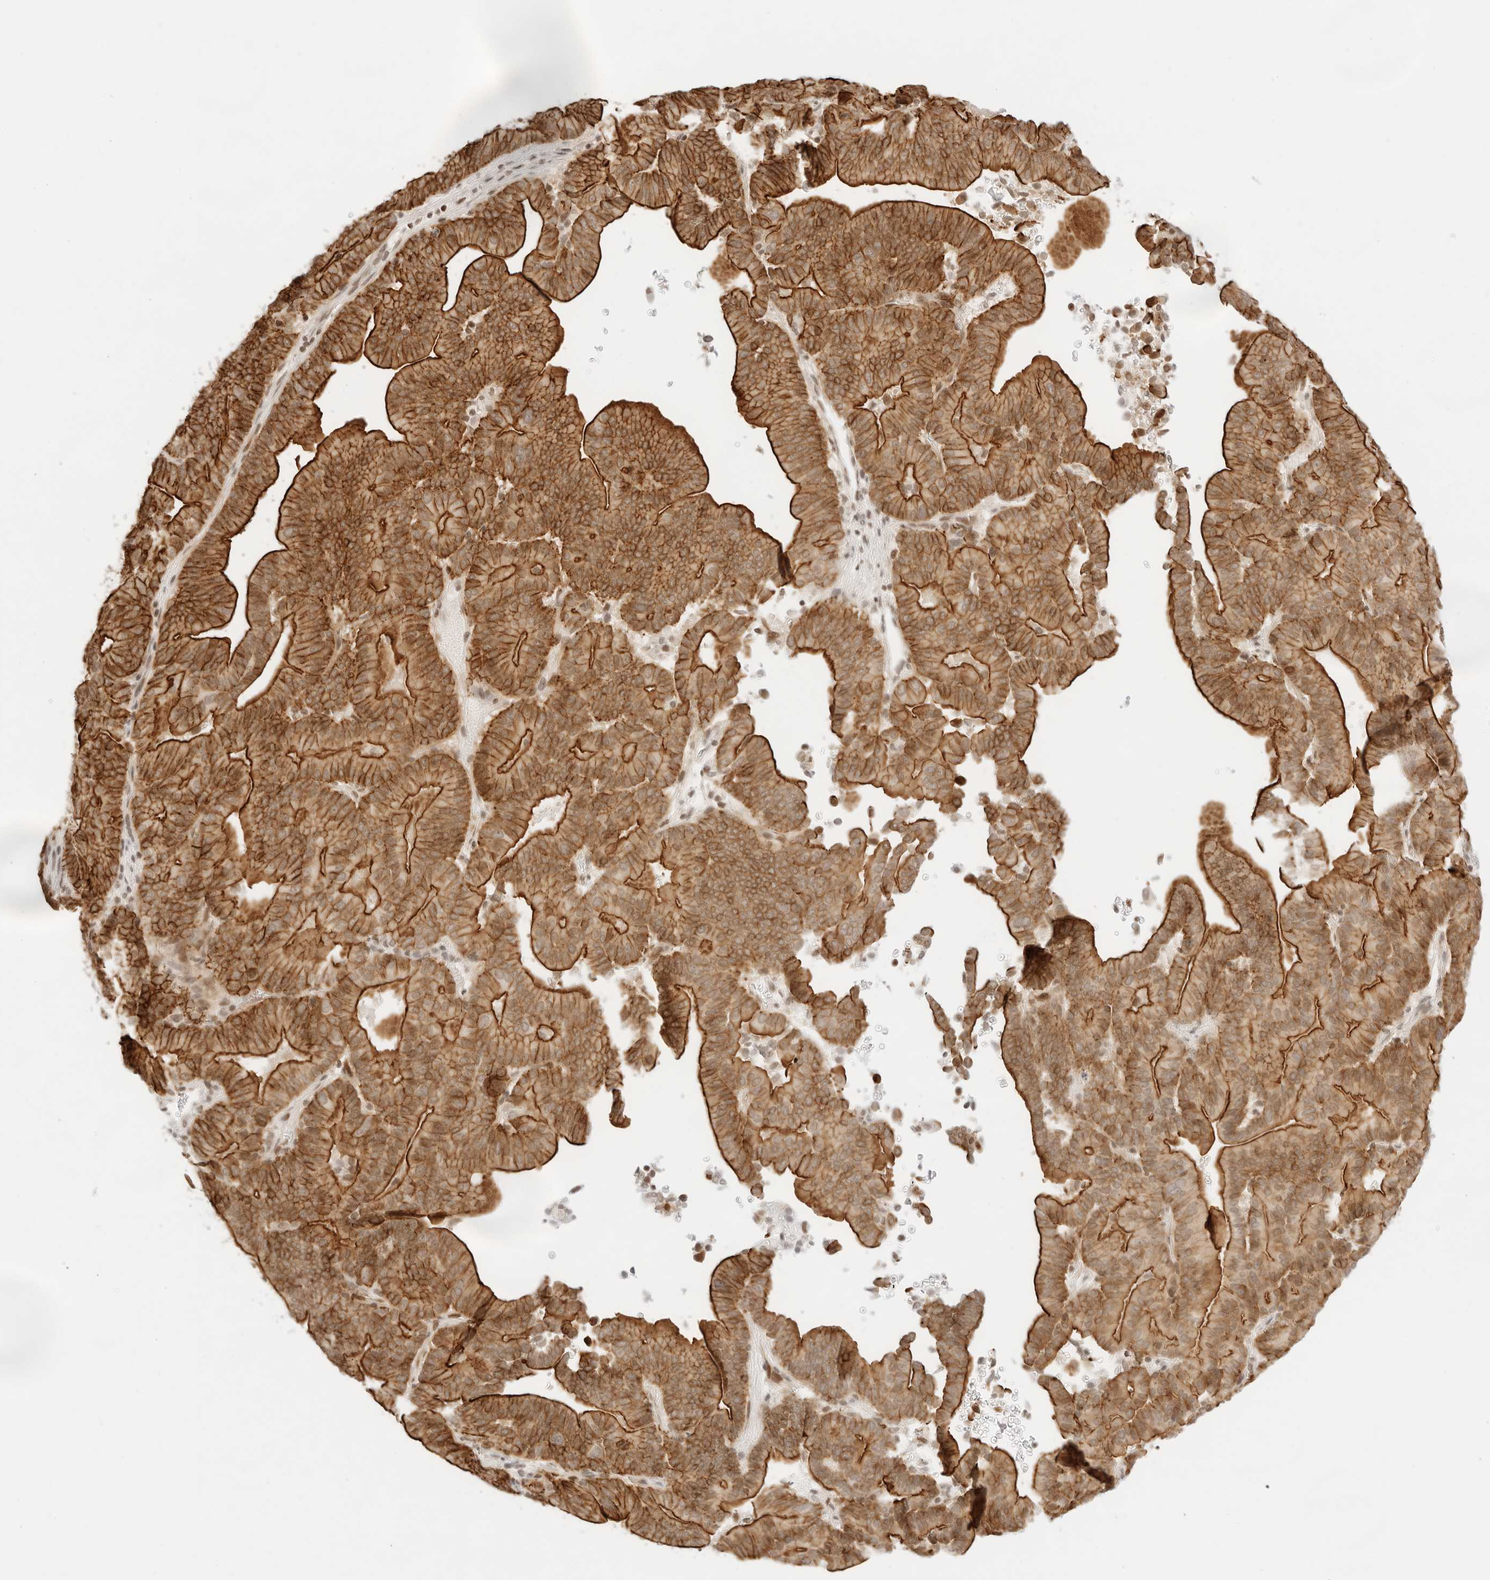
{"staining": {"intensity": "strong", "quantity": ">75%", "location": "cytoplasmic/membranous"}, "tissue": "liver cancer", "cell_type": "Tumor cells", "image_type": "cancer", "snomed": [{"axis": "morphology", "description": "Cholangiocarcinoma"}, {"axis": "topography", "description": "Liver"}], "caption": "Cholangiocarcinoma (liver) stained with a protein marker reveals strong staining in tumor cells.", "gene": "GNAS", "patient": {"sex": "female", "age": 75}}